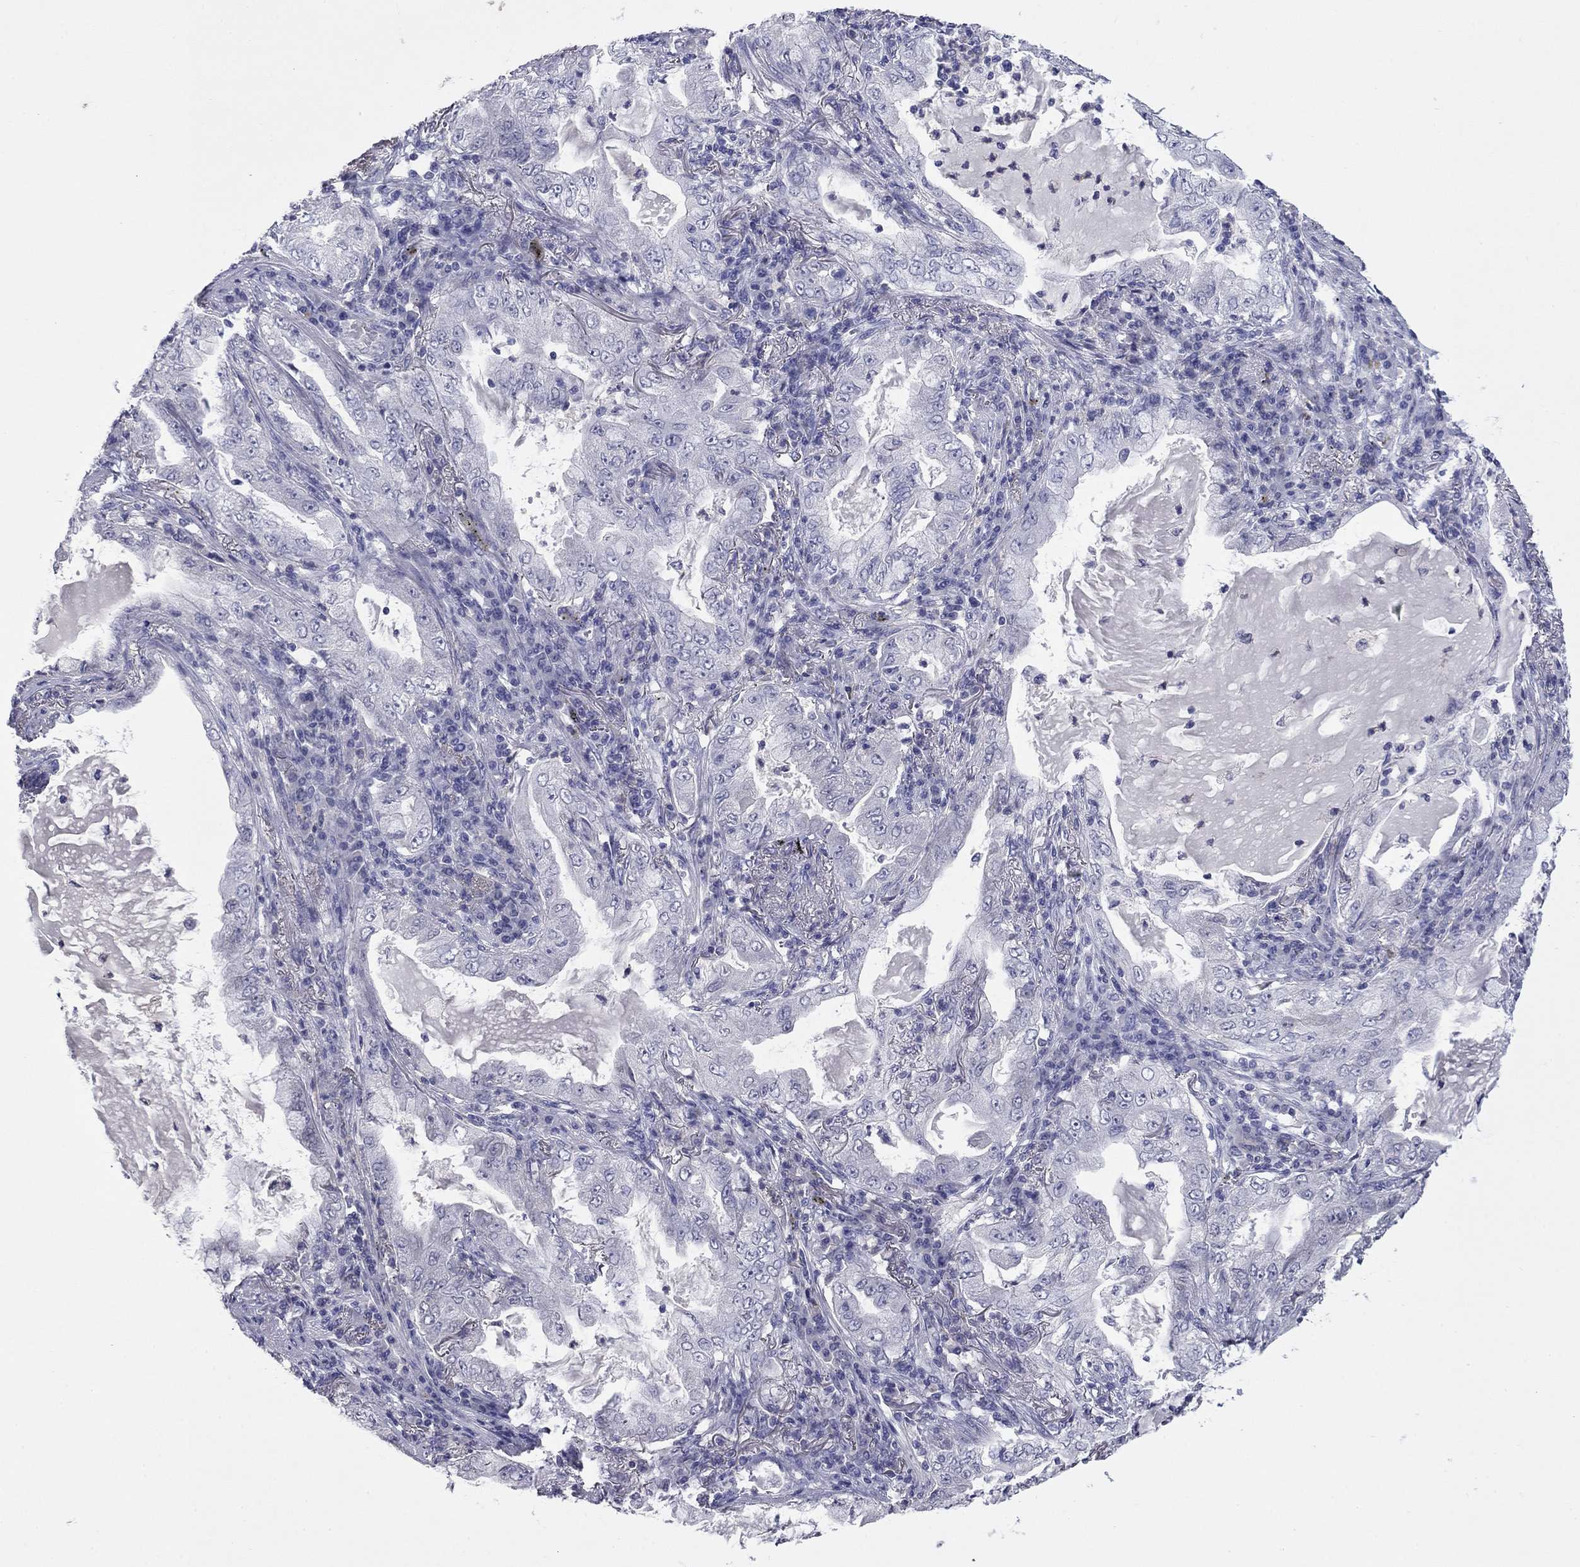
{"staining": {"intensity": "negative", "quantity": "none", "location": "none"}, "tissue": "lung cancer", "cell_type": "Tumor cells", "image_type": "cancer", "snomed": [{"axis": "morphology", "description": "Adenocarcinoma, NOS"}, {"axis": "topography", "description": "Lung"}], "caption": "Immunohistochemistry (IHC) micrograph of human adenocarcinoma (lung) stained for a protein (brown), which displays no positivity in tumor cells.", "gene": "CFAP119", "patient": {"sex": "female", "age": 73}}